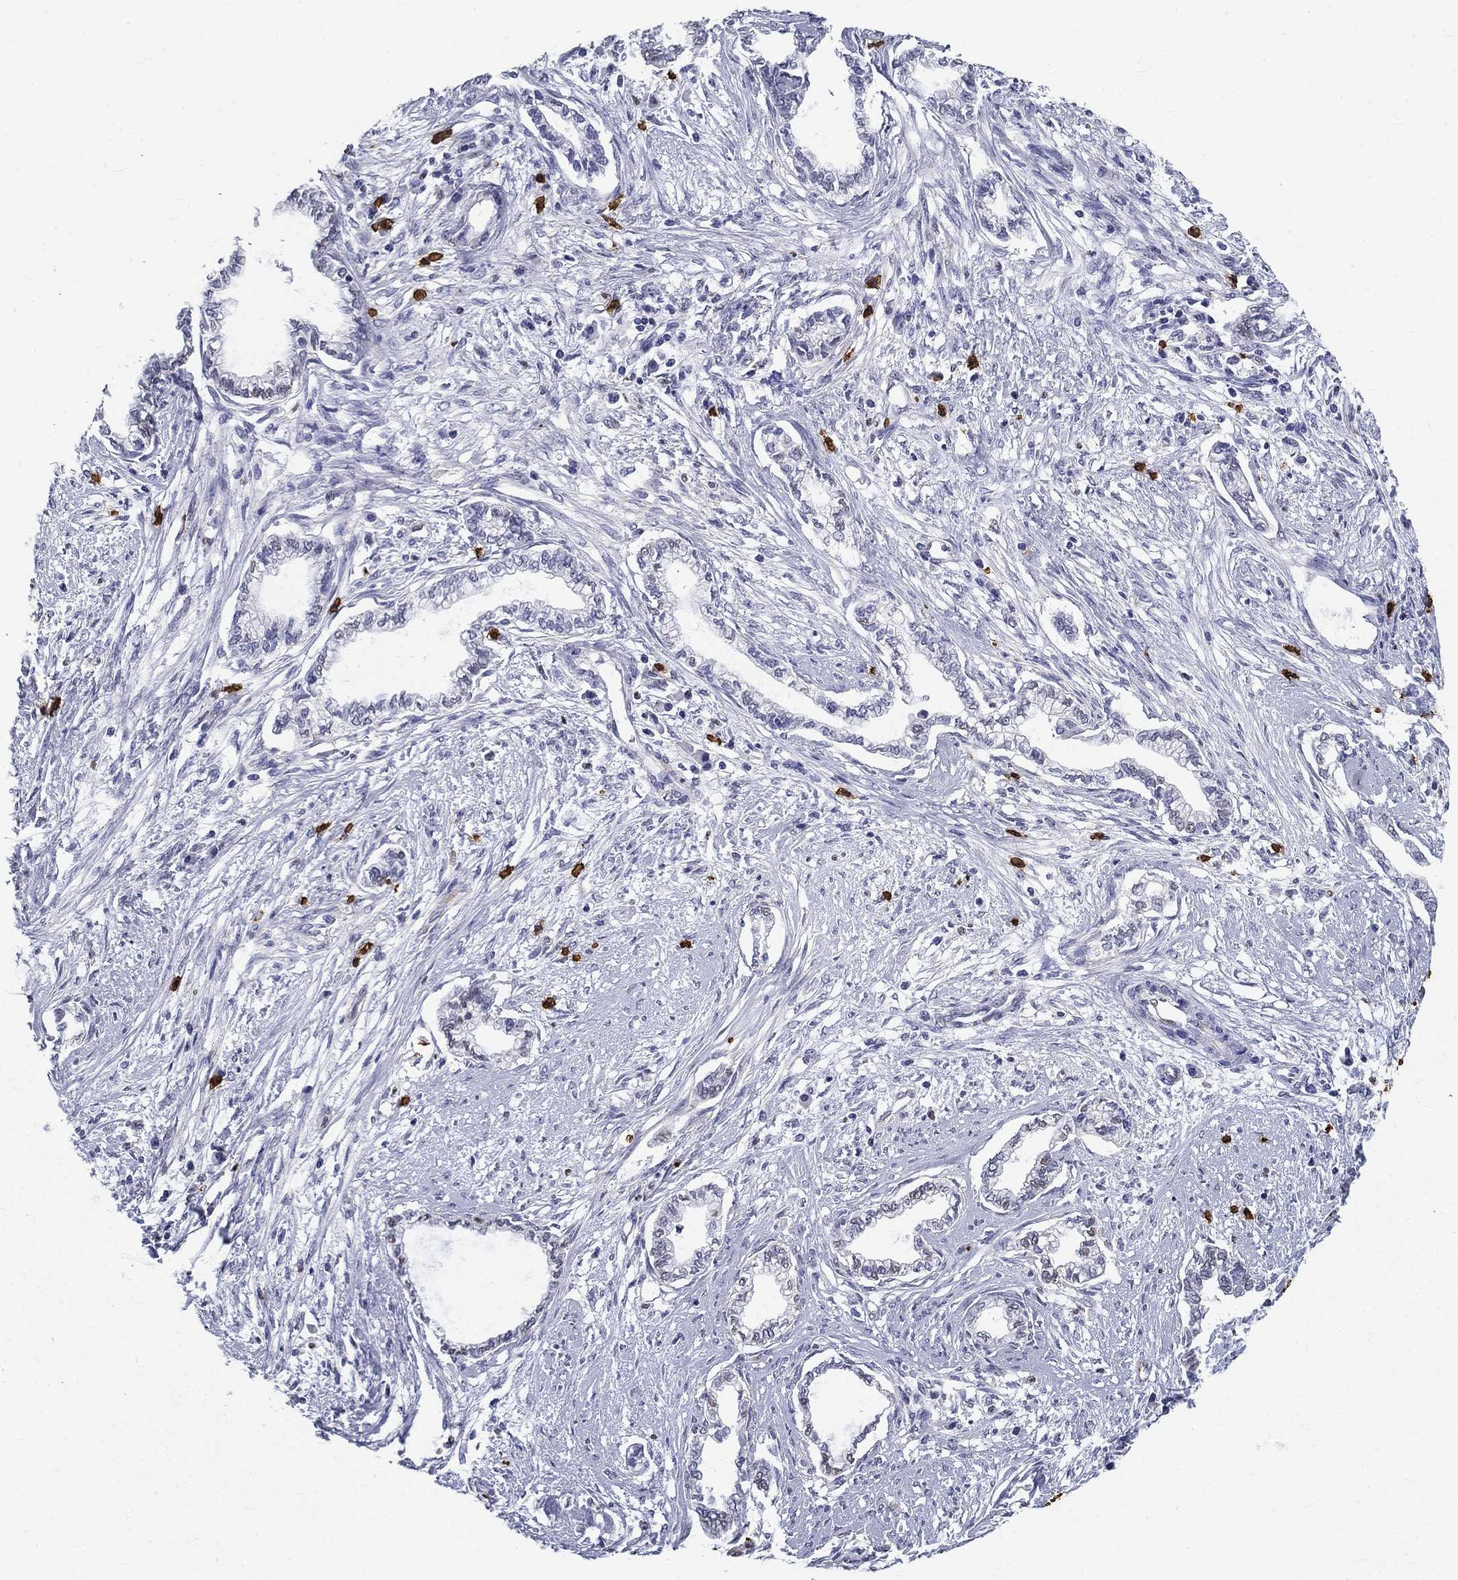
{"staining": {"intensity": "negative", "quantity": "none", "location": "none"}, "tissue": "cervical cancer", "cell_type": "Tumor cells", "image_type": "cancer", "snomed": [{"axis": "morphology", "description": "Adenocarcinoma, NOS"}, {"axis": "topography", "description": "Cervix"}], "caption": "The histopathology image reveals no significant positivity in tumor cells of cervical adenocarcinoma. (DAB (3,3'-diaminobenzidine) immunohistochemistry (IHC) with hematoxylin counter stain).", "gene": "IGSF8", "patient": {"sex": "female", "age": 62}}